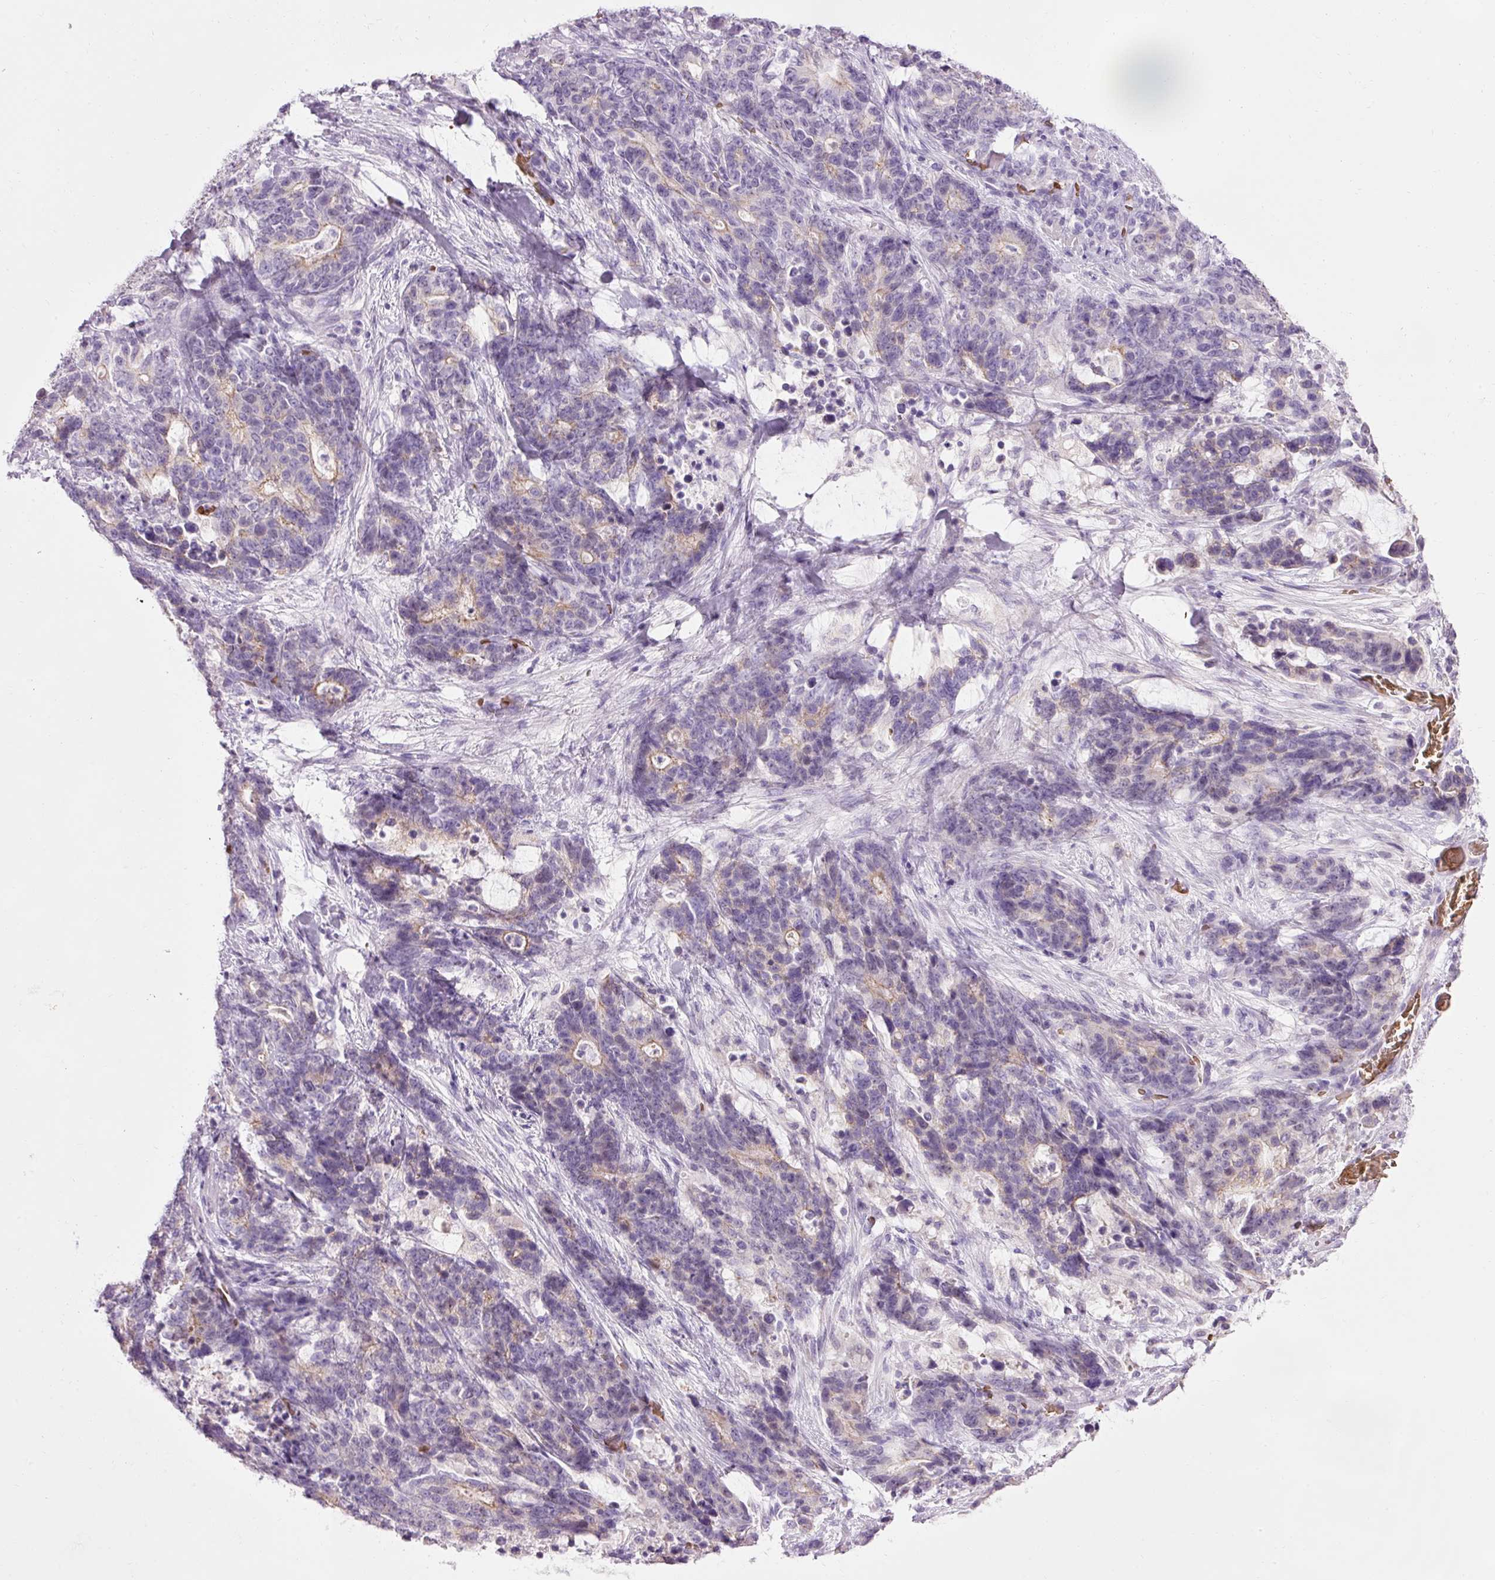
{"staining": {"intensity": "weak", "quantity": "<25%", "location": "cytoplasmic/membranous"}, "tissue": "stomach cancer", "cell_type": "Tumor cells", "image_type": "cancer", "snomed": [{"axis": "morphology", "description": "Normal tissue, NOS"}, {"axis": "morphology", "description": "Adenocarcinoma, NOS"}, {"axis": "topography", "description": "Stomach"}], "caption": "The image demonstrates no staining of tumor cells in stomach cancer.", "gene": "DHRS11", "patient": {"sex": "female", "age": 64}}